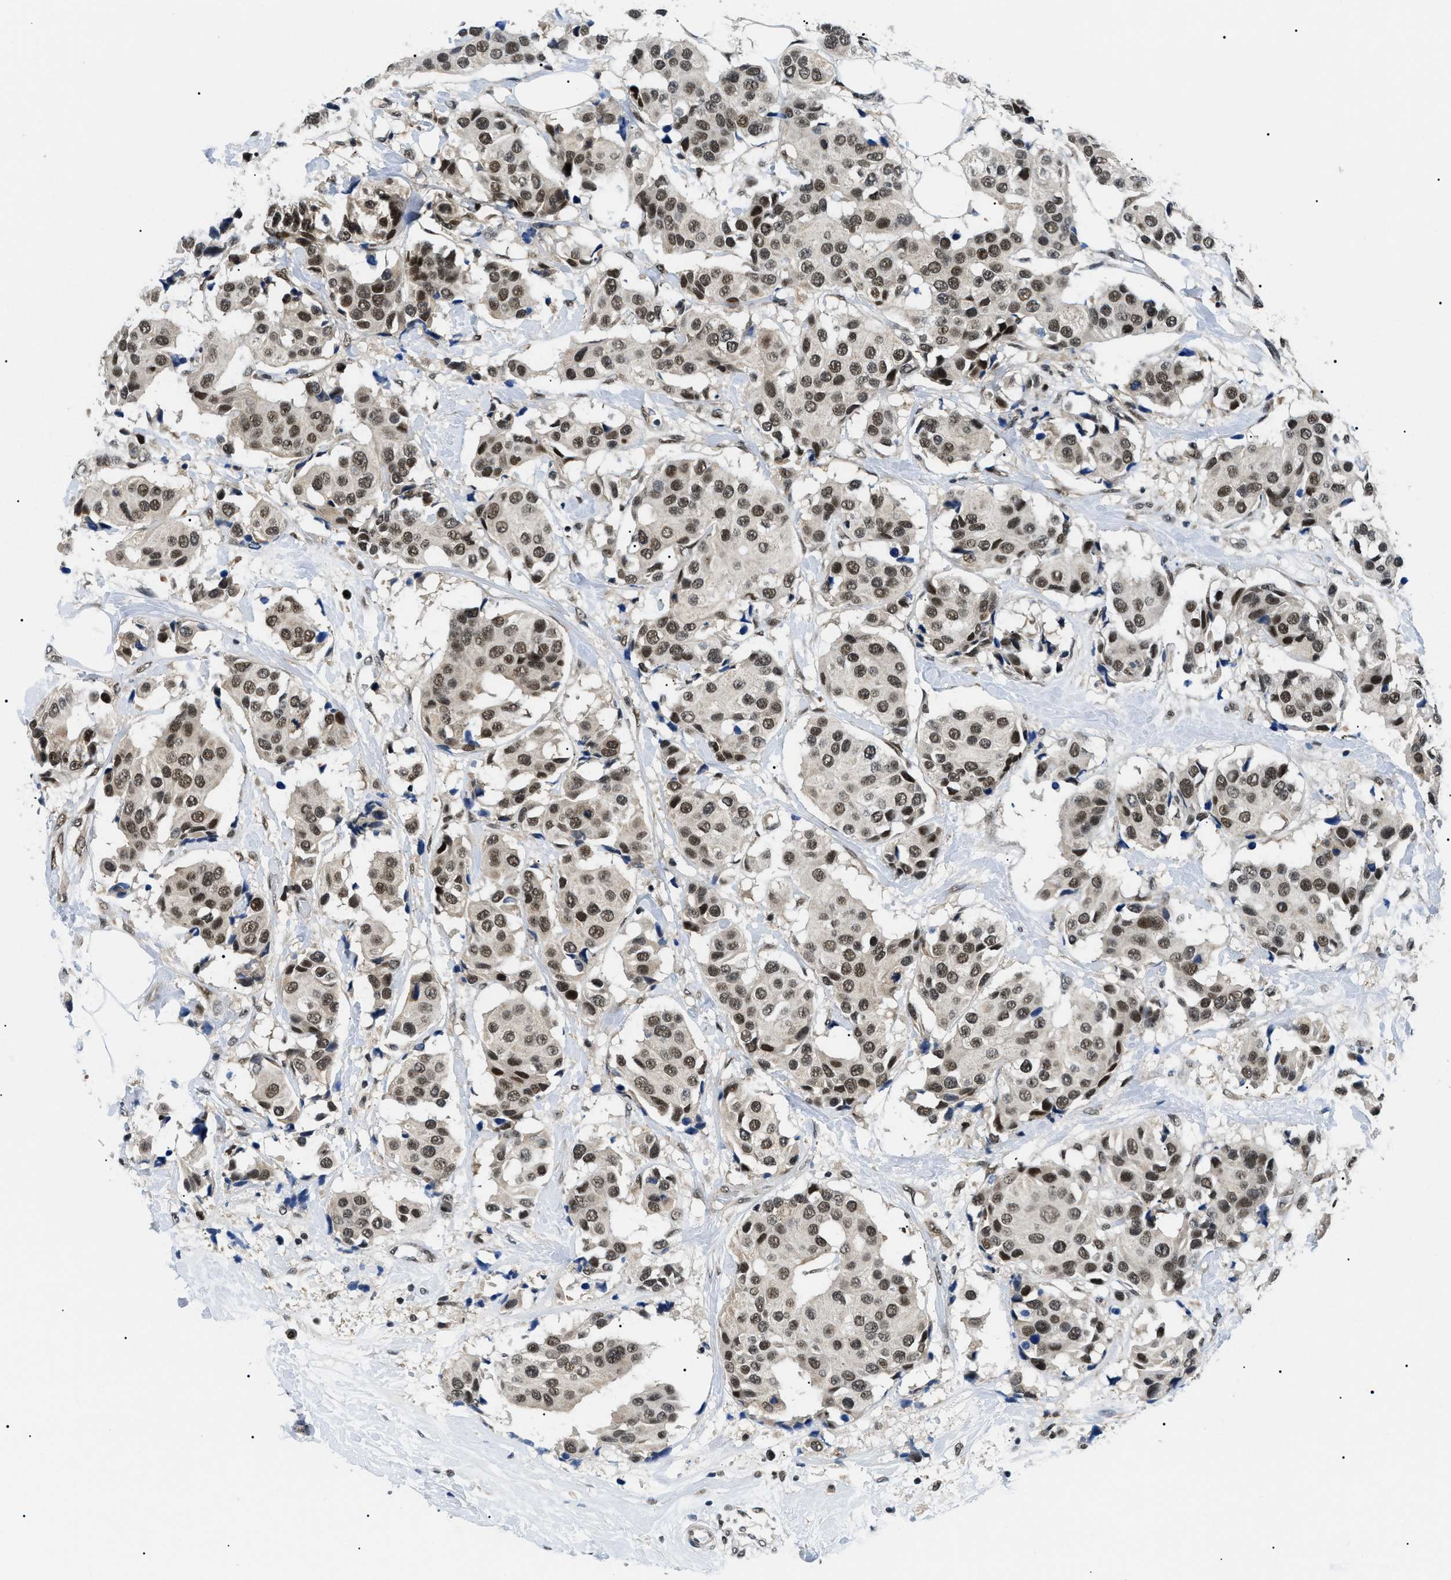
{"staining": {"intensity": "moderate", "quantity": ">75%", "location": "nuclear"}, "tissue": "breast cancer", "cell_type": "Tumor cells", "image_type": "cancer", "snomed": [{"axis": "morphology", "description": "Normal tissue, NOS"}, {"axis": "morphology", "description": "Duct carcinoma"}, {"axis": "topography", "description": "Breast"}], "caption": "This is an image of immunohistochemistry (IHC) staining of breast cancer, which shows moderate positivity in the nuclear of tumor cells.", "gene": "RBM15", "patient": {"sex": "female", "age": 39}}